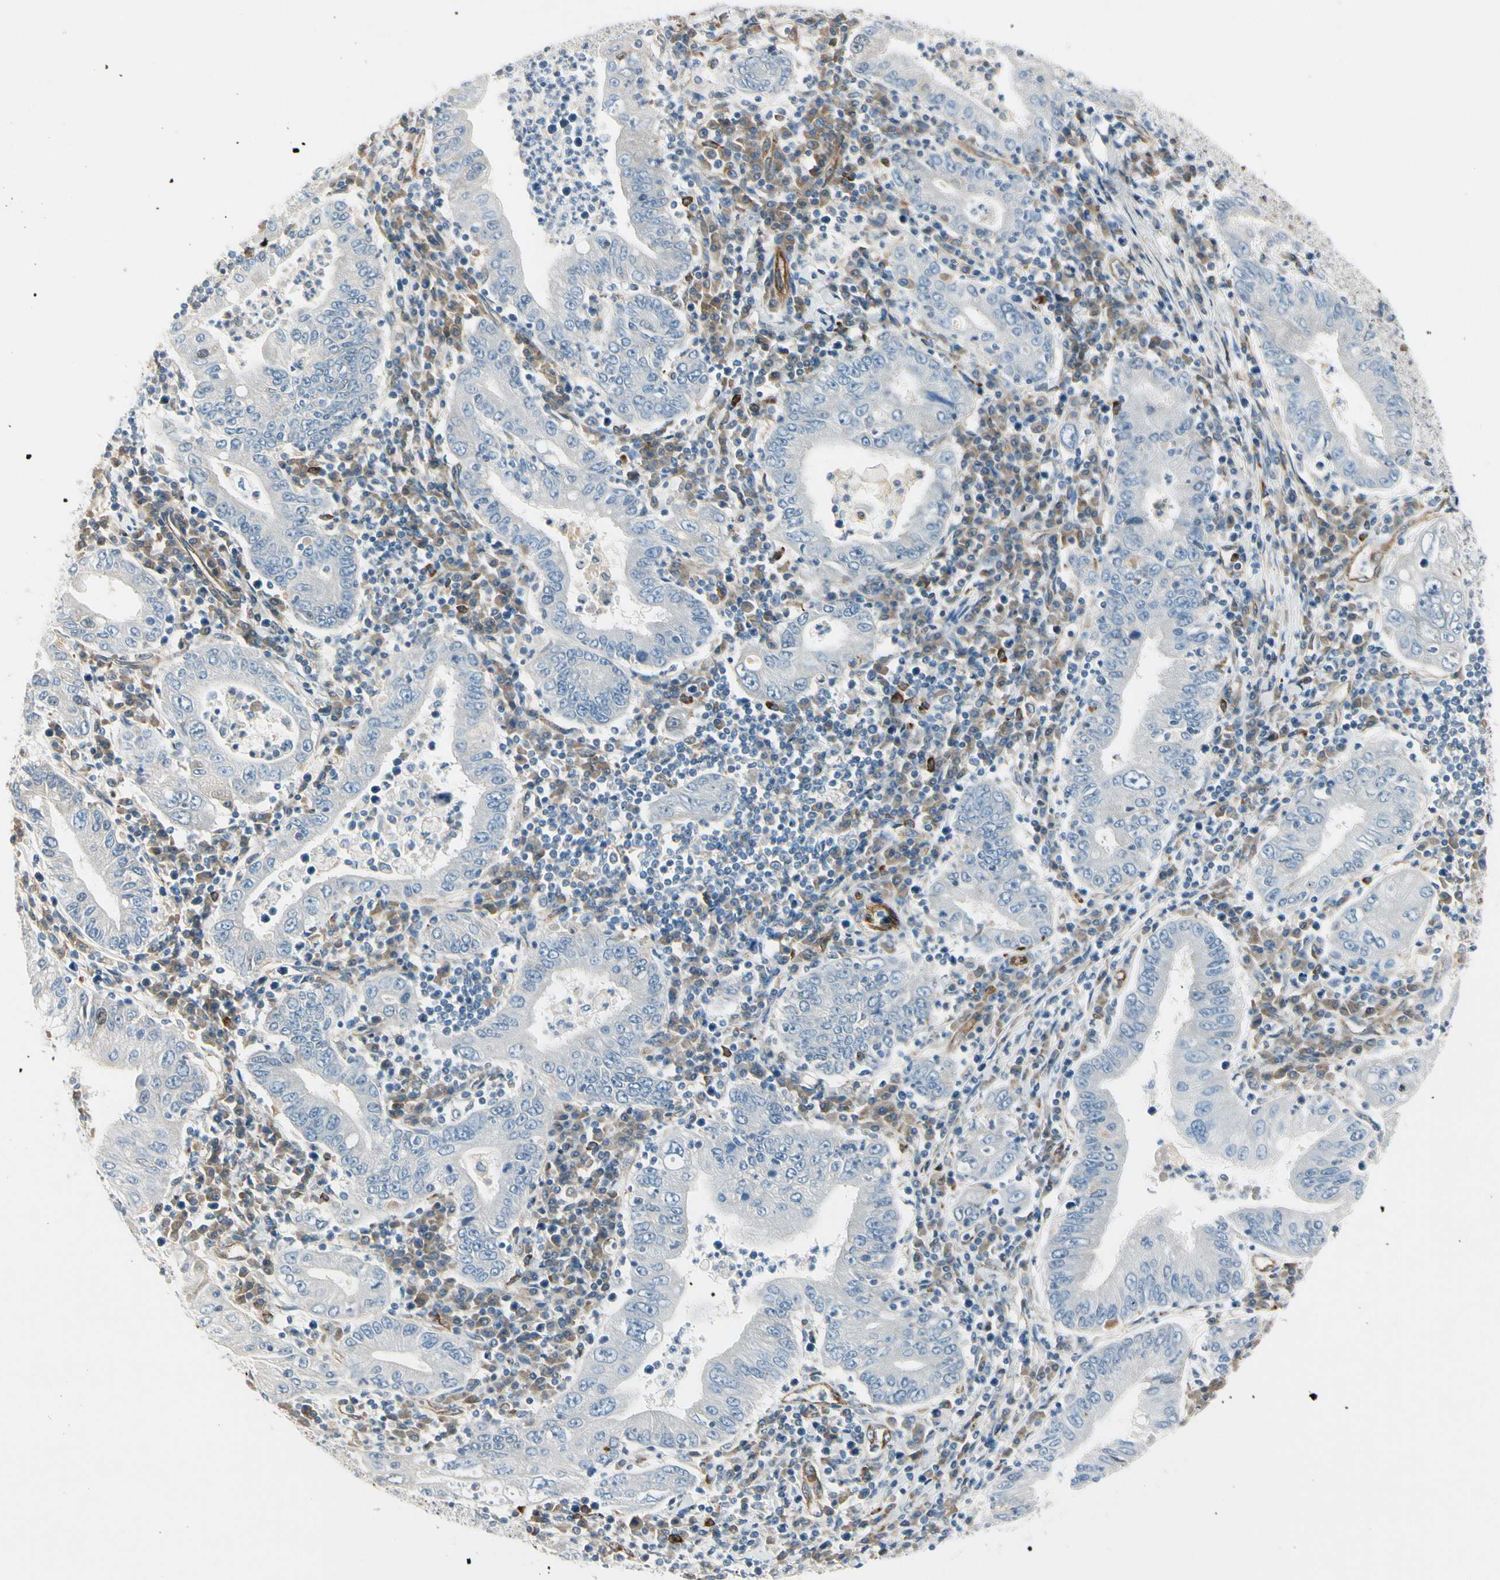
{"staining": {"intensity": "negative", "quantity": "none", "location": "none"}, "tissue": "stomach cancer", "cell_type": "Tumor cells", "image_type": "cancer", "snomed": [{"axis": "morphology", "description": "Normal tissue, NOS"}, {"axis": "morphology", "description": "Adenocarcinoma, NOS"}, {"axis": "topography", "description": "Esophagus"}, {"axis": "topography", "description": "Stomach, upper"}, {"axis": "topography", "description": "Peripheral nerve tissue"}], "caption": "An IHC micrograph of adenocarcinoma (stomach) is shown. There is no staining in tumor cells of adenocarcinoma (stomach).", "gene": "CD93", "patient": {"sex": "male", "age": 62}}